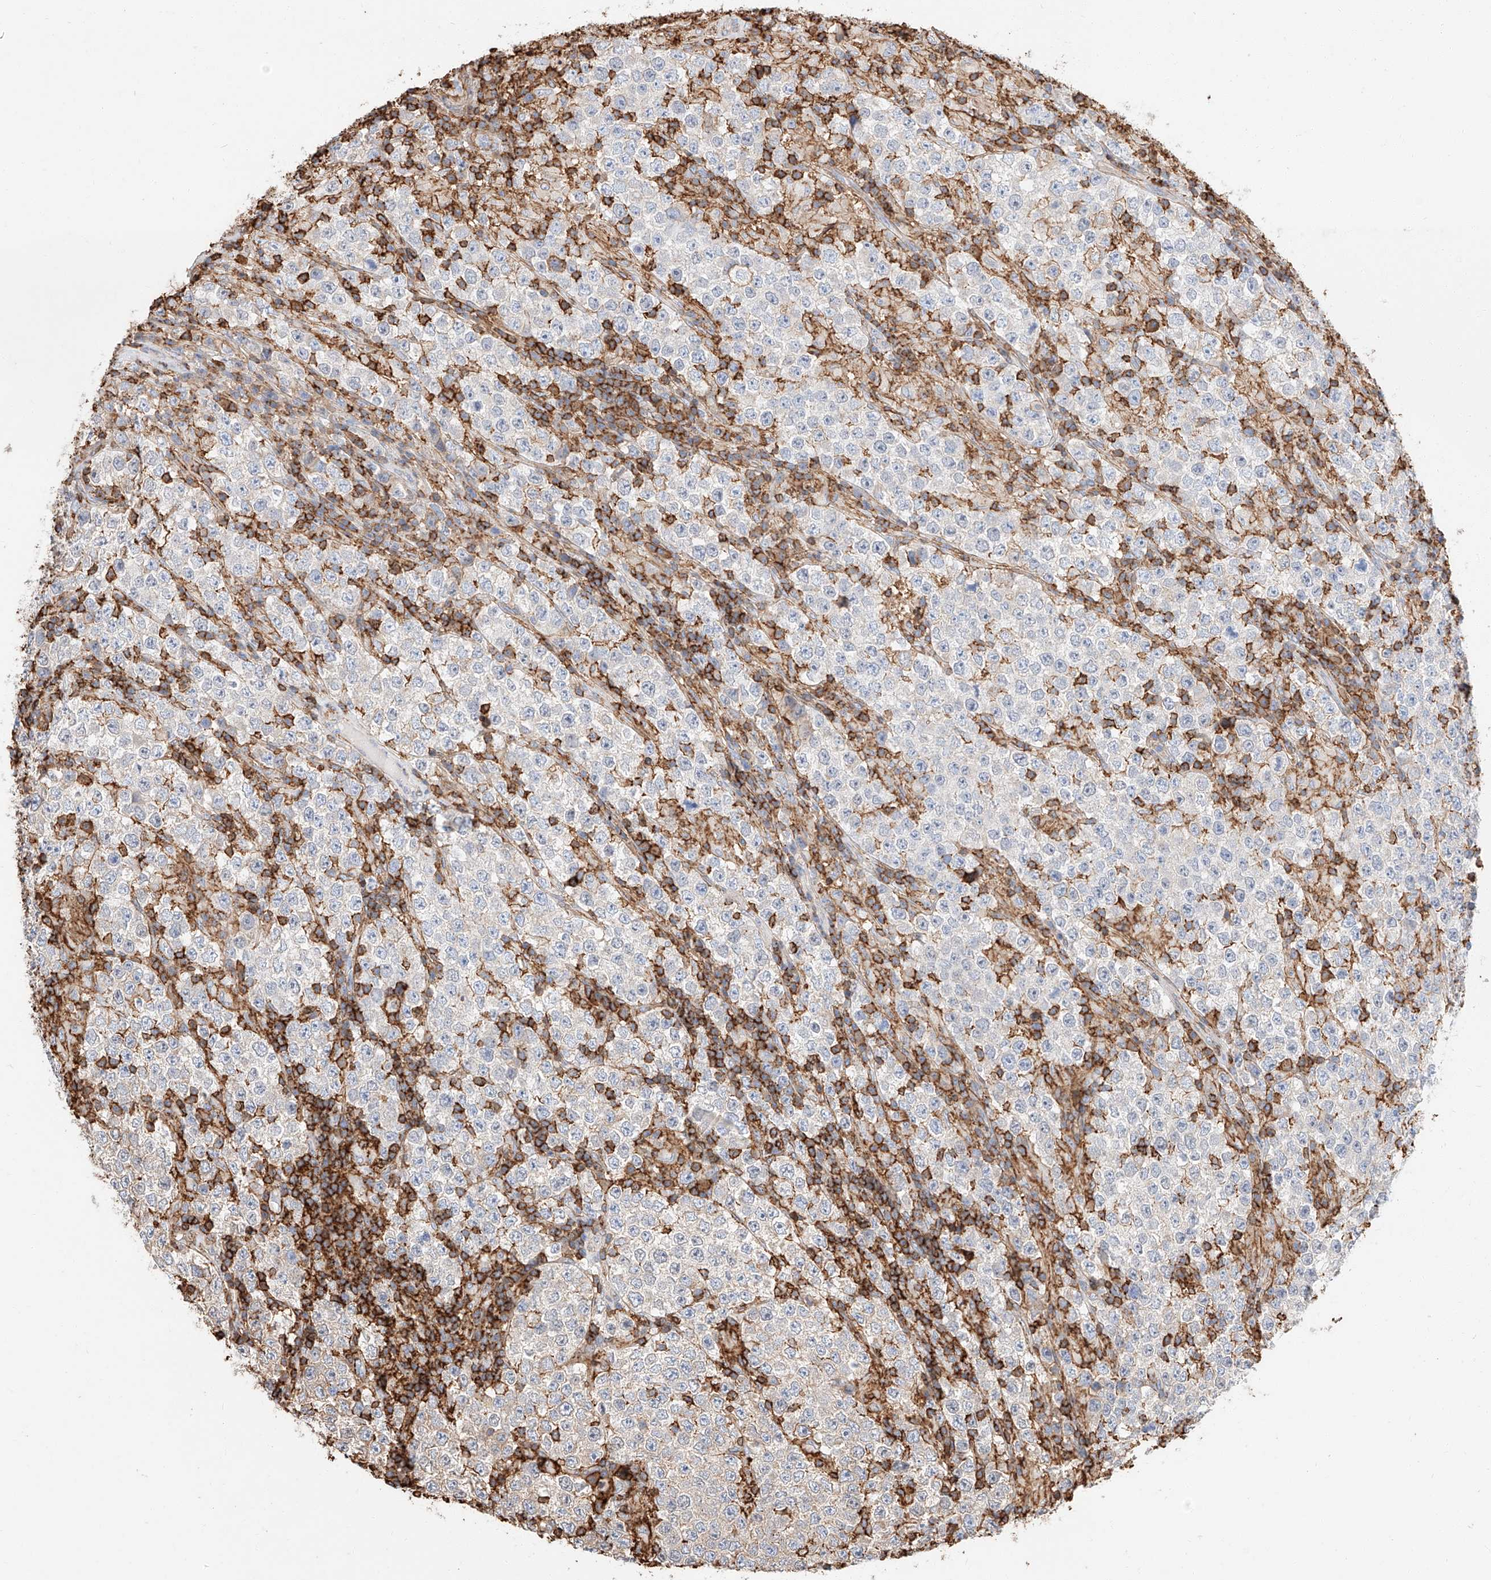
{"staining": {"intensity": "negative", "quantity": "none", "location": "none"}, "tissue": "testis cancer", "cell_type": "Tumor cells", "image_type": "cancer", "snomed": [{"axis": "morphology", "description": "Normal tissue, NOS"}, {"axis": "morphology", "description": "Urothelial carcinoma, High grade"}, {"axis": "morphology", "description": "Seminoma, NOS"}, {"axis": "morphology", "description": "Carcinoma, Embryonal, NOS"}, {"axis": "topography", "description": "Urinary bladder"}, {"axis": "topography", "description": "Testis"}], "caption": "The image shows no staining of tumor cells in testis cancer. Nuclei are stained in blue.", "gene": "WFS1", "patient": {"sex": "male", "age": 41}}